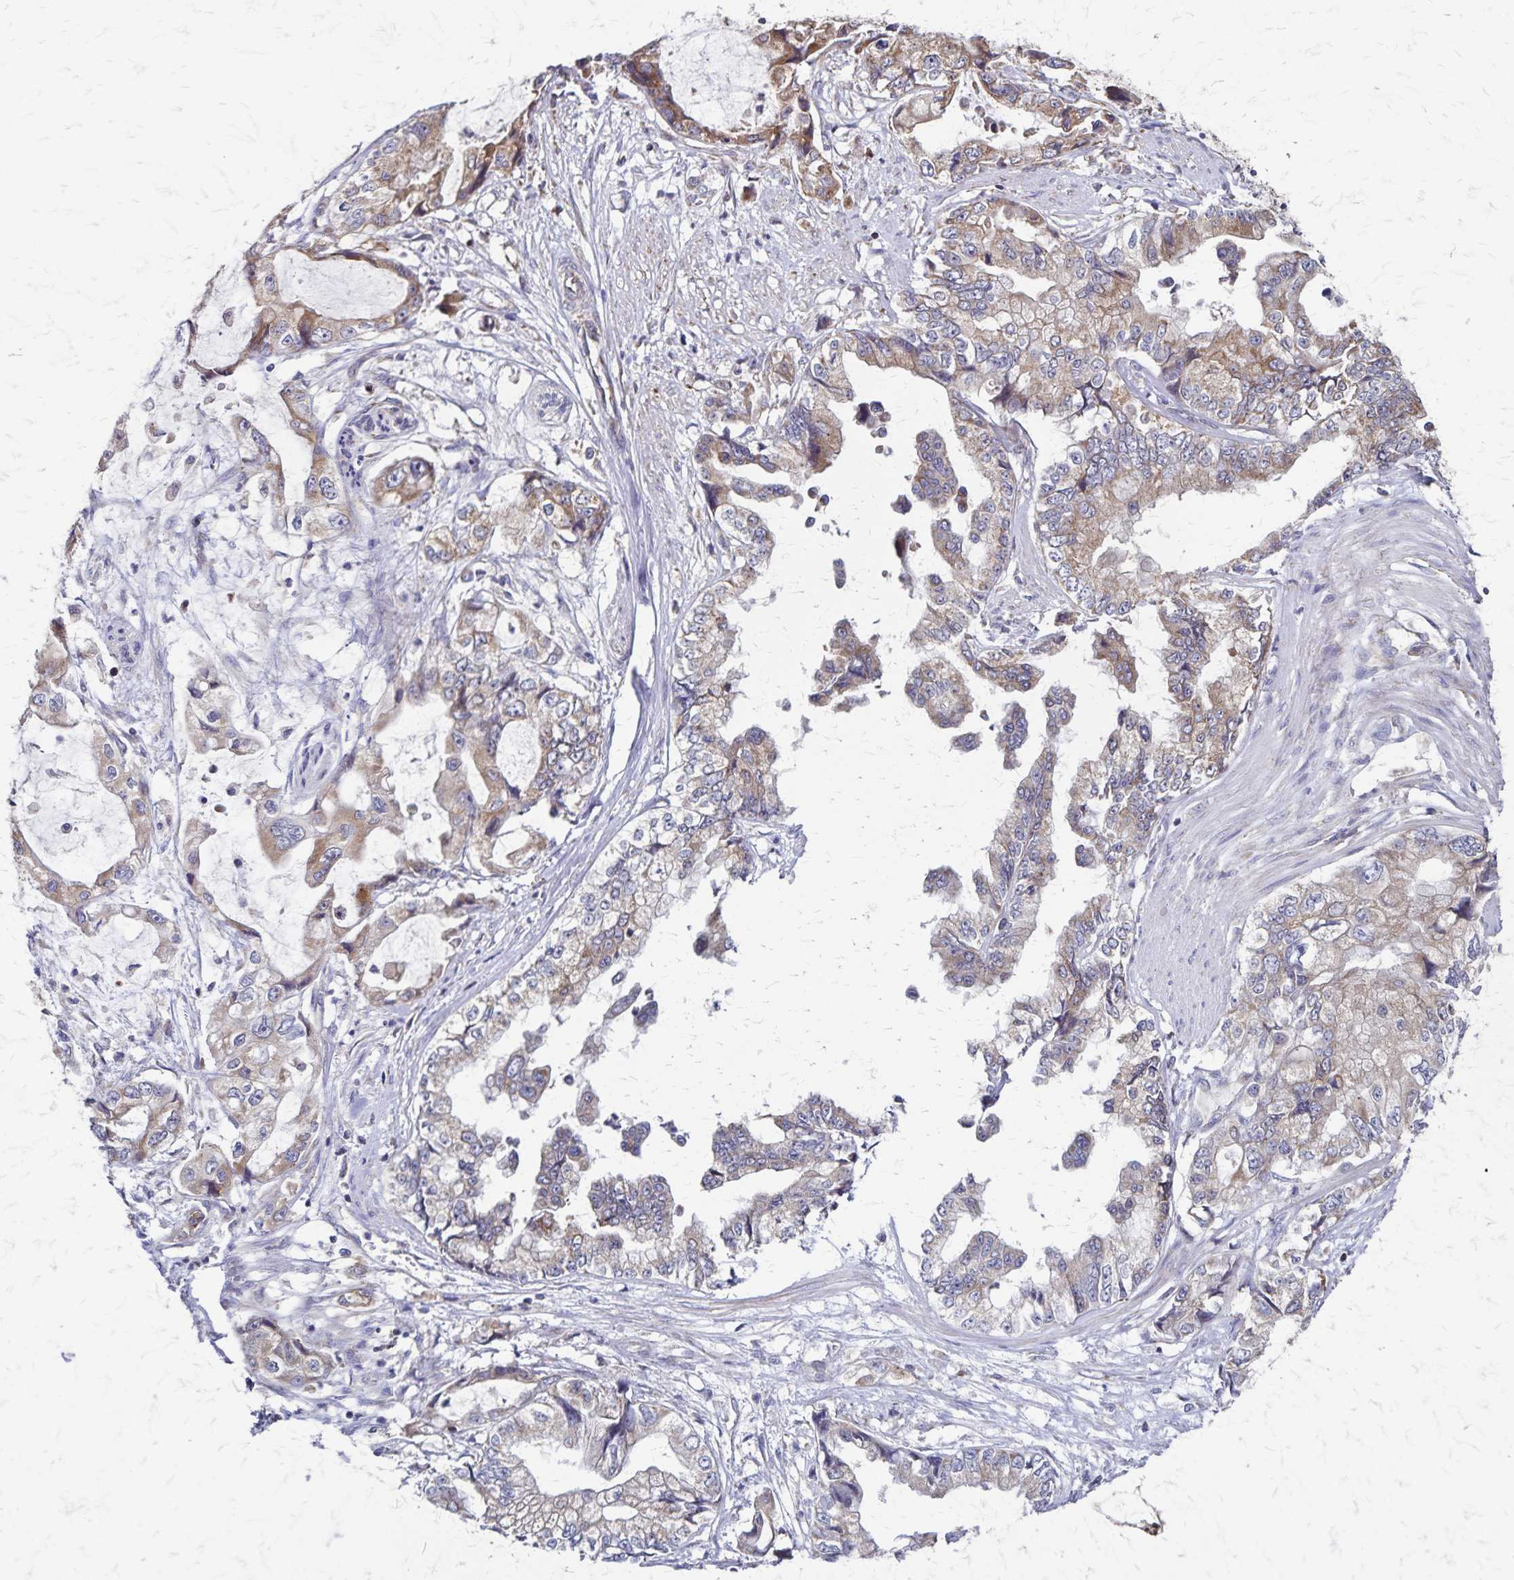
{"staining": {"intensity": "moderate", "quantity": "25%-75%", "location": "cytoplasmic/membranous"}, "tissue": "stomach cancer", "cell_type": "Tumor cells", "image_type": "cancer", "snomed": [{"axis": "morphology", "description": "Adenocarcinoma, NOS"}, {"axis": "topography", "description": "Pancreas"}, {"axis": "topography", "description": "Stomach, upper"}, {"axis": "topography", "description": "Stomach"}], "caption": "Human adenocarcinoma (stomach) stained with a protein marker exhibits moderate staining in tumor cells.", "gene": "NFS1", "patient": {"sex": "male", "age": 77}}